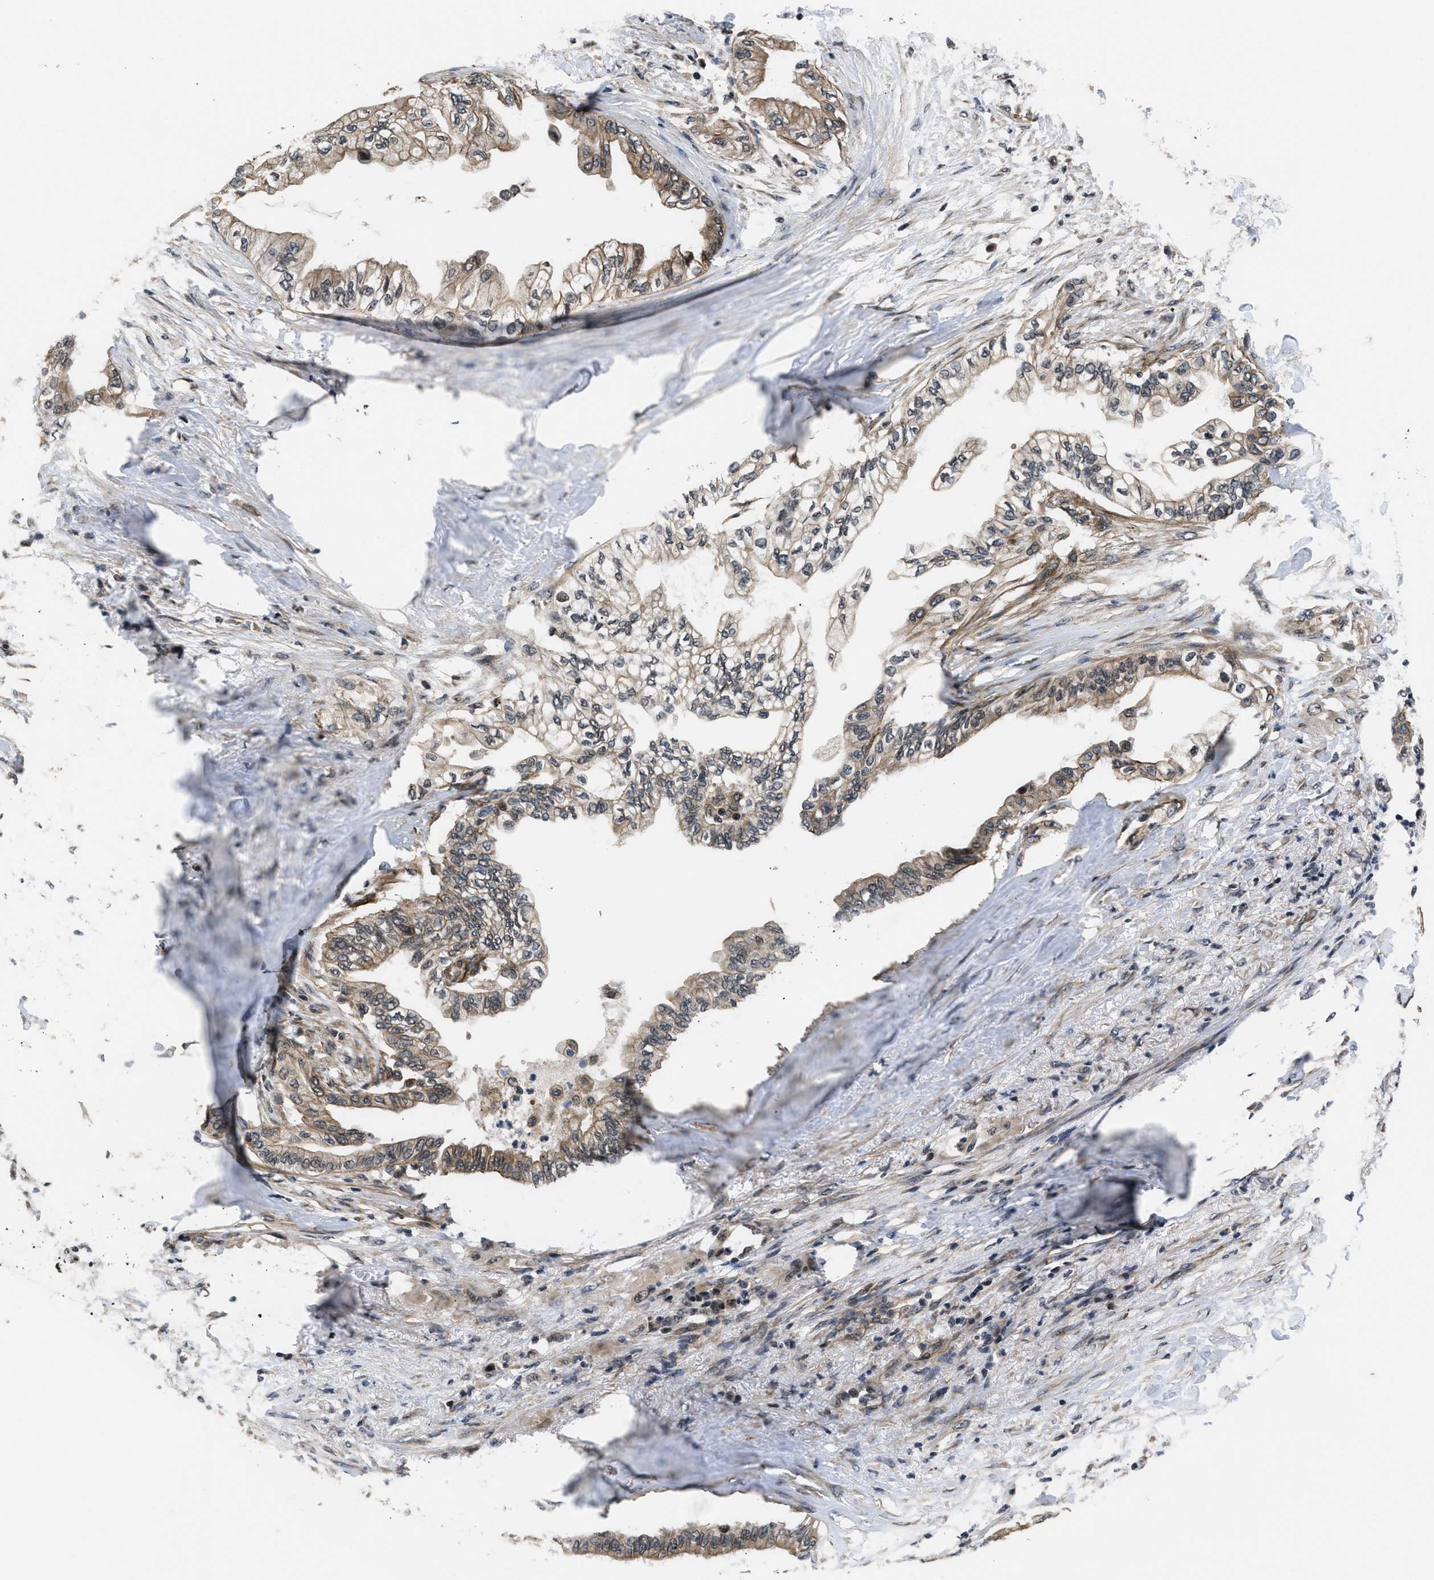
{"staining": {"intensity": "weak", "quantity": ">75%", "location": "cytoplasmic/membranous"}, "tissue": "pancreatic cancer", "cell_type": "Tumor cells", "image_type": "cancer", "snomed": [{"axis": "morphology", "description": "Normal tissue, NOS"}, {"axis": "morphology", "description": "Adenocarcinoma, NOS"}, {"axis": "topography", "description": "Pancreas"}, {"axis": "topography", "description": "Duodenum"}], "caption": "Brown immunohistochemical staining in human pancreatic cancer demonstrates weak cytoplasmic/membranous positivity in about >75% of tumor cells.", "gene": "DNAJC14", "patient": {"sex": "female", "age": 60}}